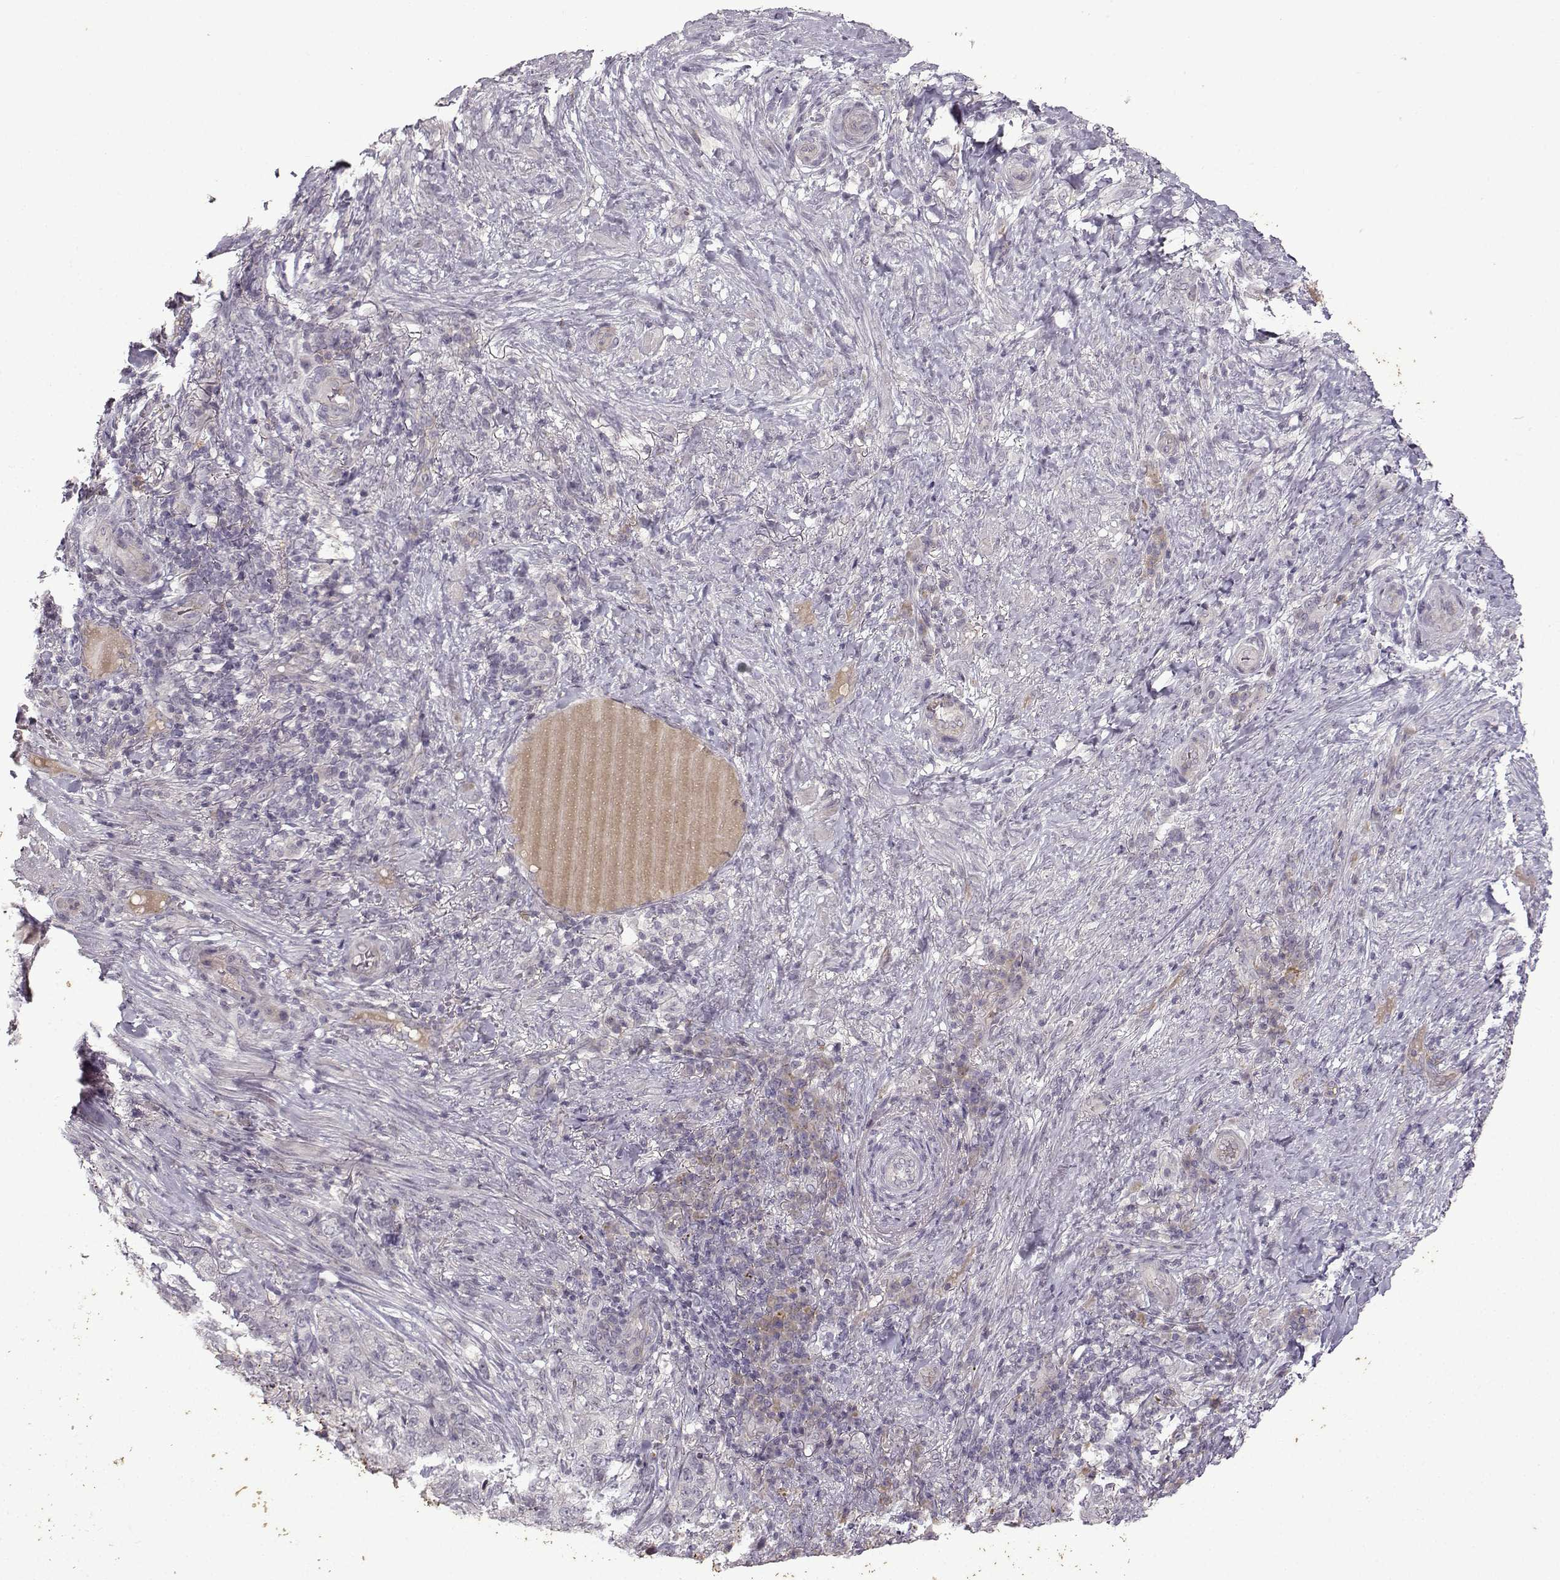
{"staining": {"intensity": "negative", "quantity": "none", "location": "none"}, "tissue": "skin cancer", "cell_type": "Tumor cells", "image_type": "cancer", "snomed": [{"axis": "morphology", "description": "Basal cell carcinoma"}, {"axis": "topography", "description": "Skin"}], "caption": "A high-resolution histopathology image shows immunohistochemistry (IHC) staining of skin basal cell carcinoma, which exhibits no significant expression in tumor cells. The staining is performed using DAB brown chromogen with nuclei counter-stained in using hematoxylin.", "gene": "OPRD1", "patient": {"sex": "female", "age": 69}}